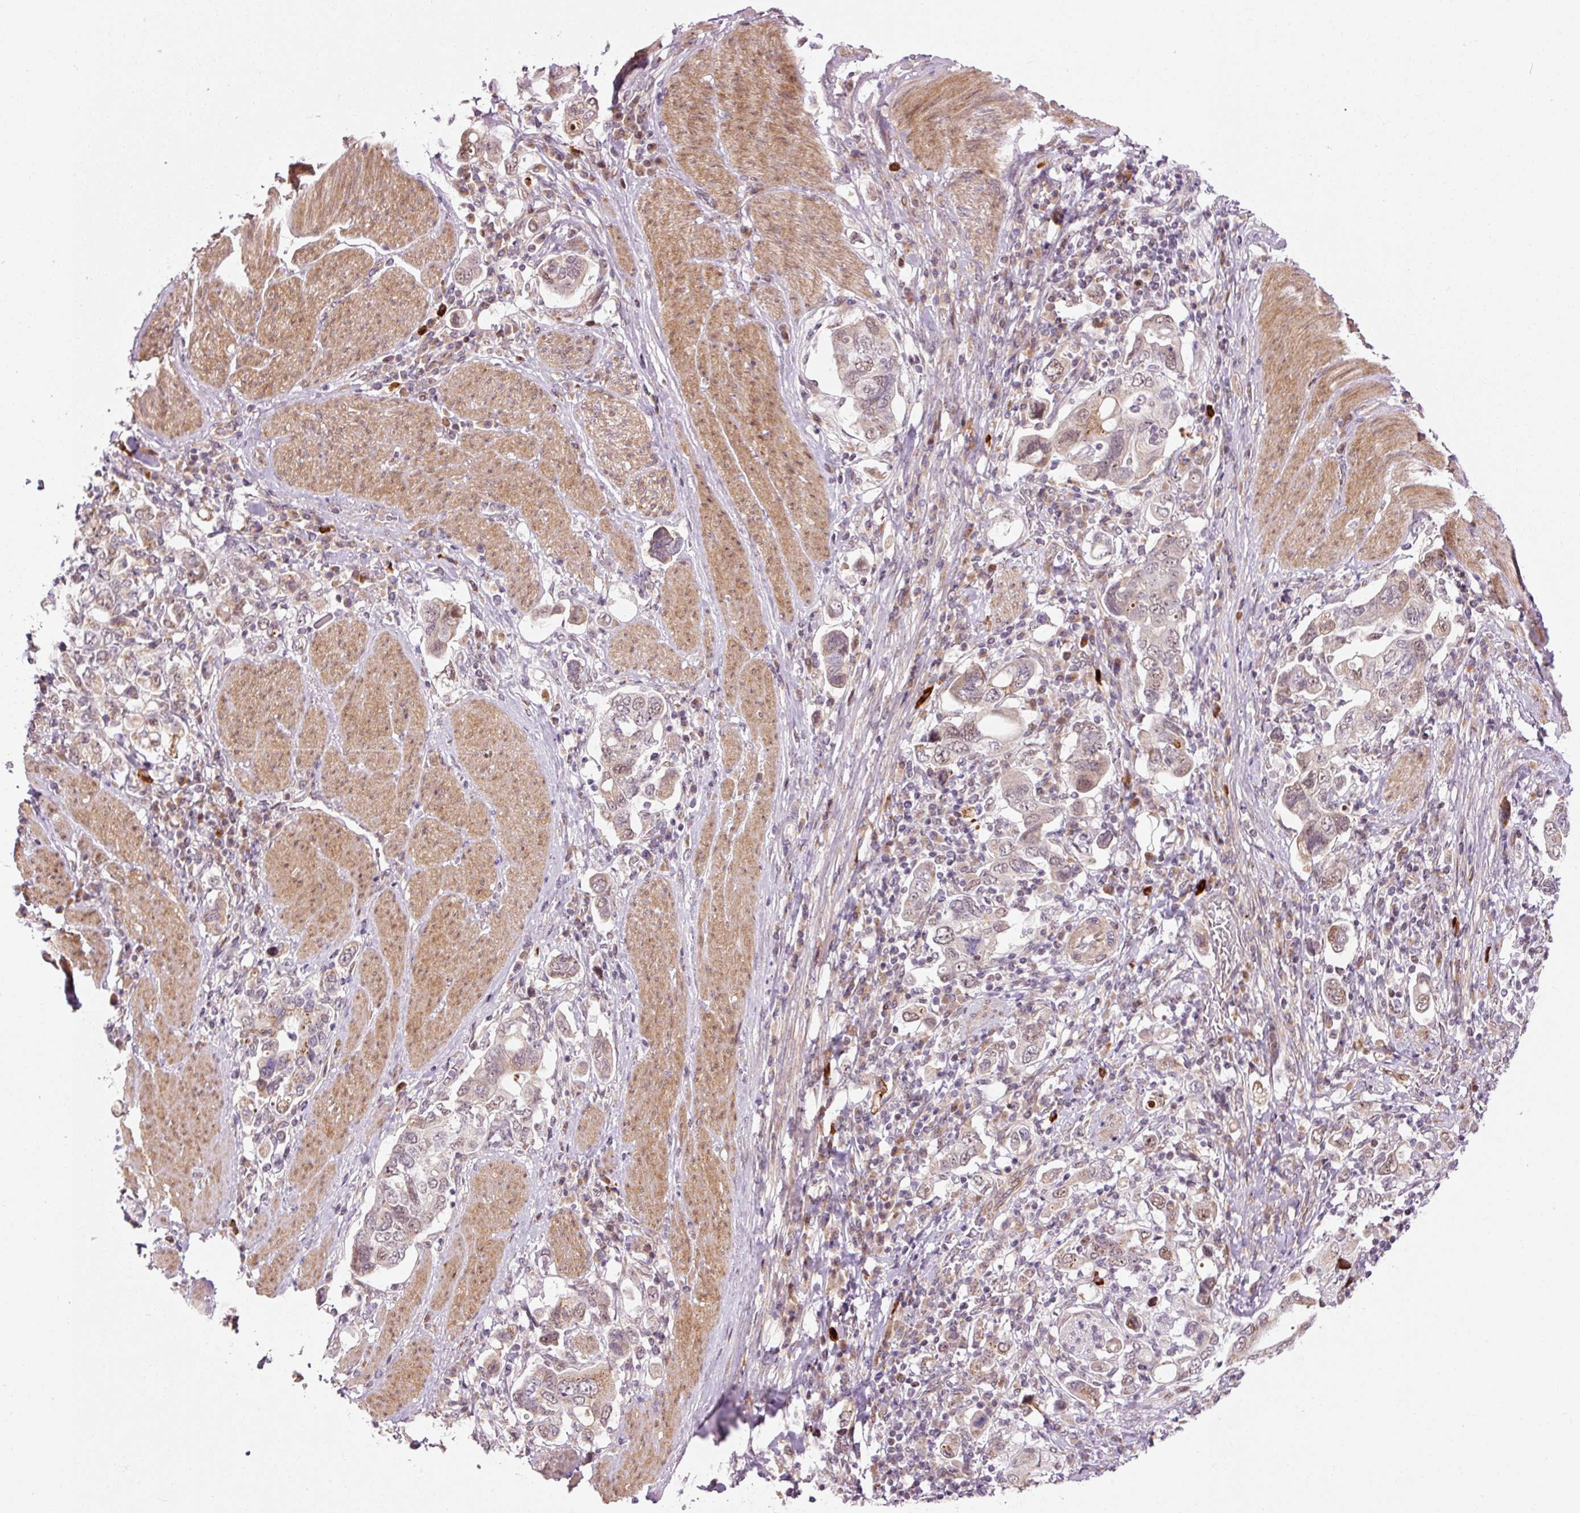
{"staining": {"intensity": "weak", "quantity": "25%-75%", "location": "cytoplasmic/membranous,nuclear"}, "tissue": "stomach cancer", "cell_type": "Tumor cells", "image_type": "cancer", "snomed": [{"axis": "morphology", "description": "Adenocarcinoma, NOS"}, {"axis": "topography", "description": "Stomach, upper"}, {"axis": "topography", "description": "Stomach"}], "caption": "The micrograph displays a brown stain indicating the presence of a protein in the cytoplasmic/membranous and nuclear of tumor cells in stomach adenocarcinoma.", "gene": "ANKRD20A1", "patient": {"sex": "male", "age": 62}}